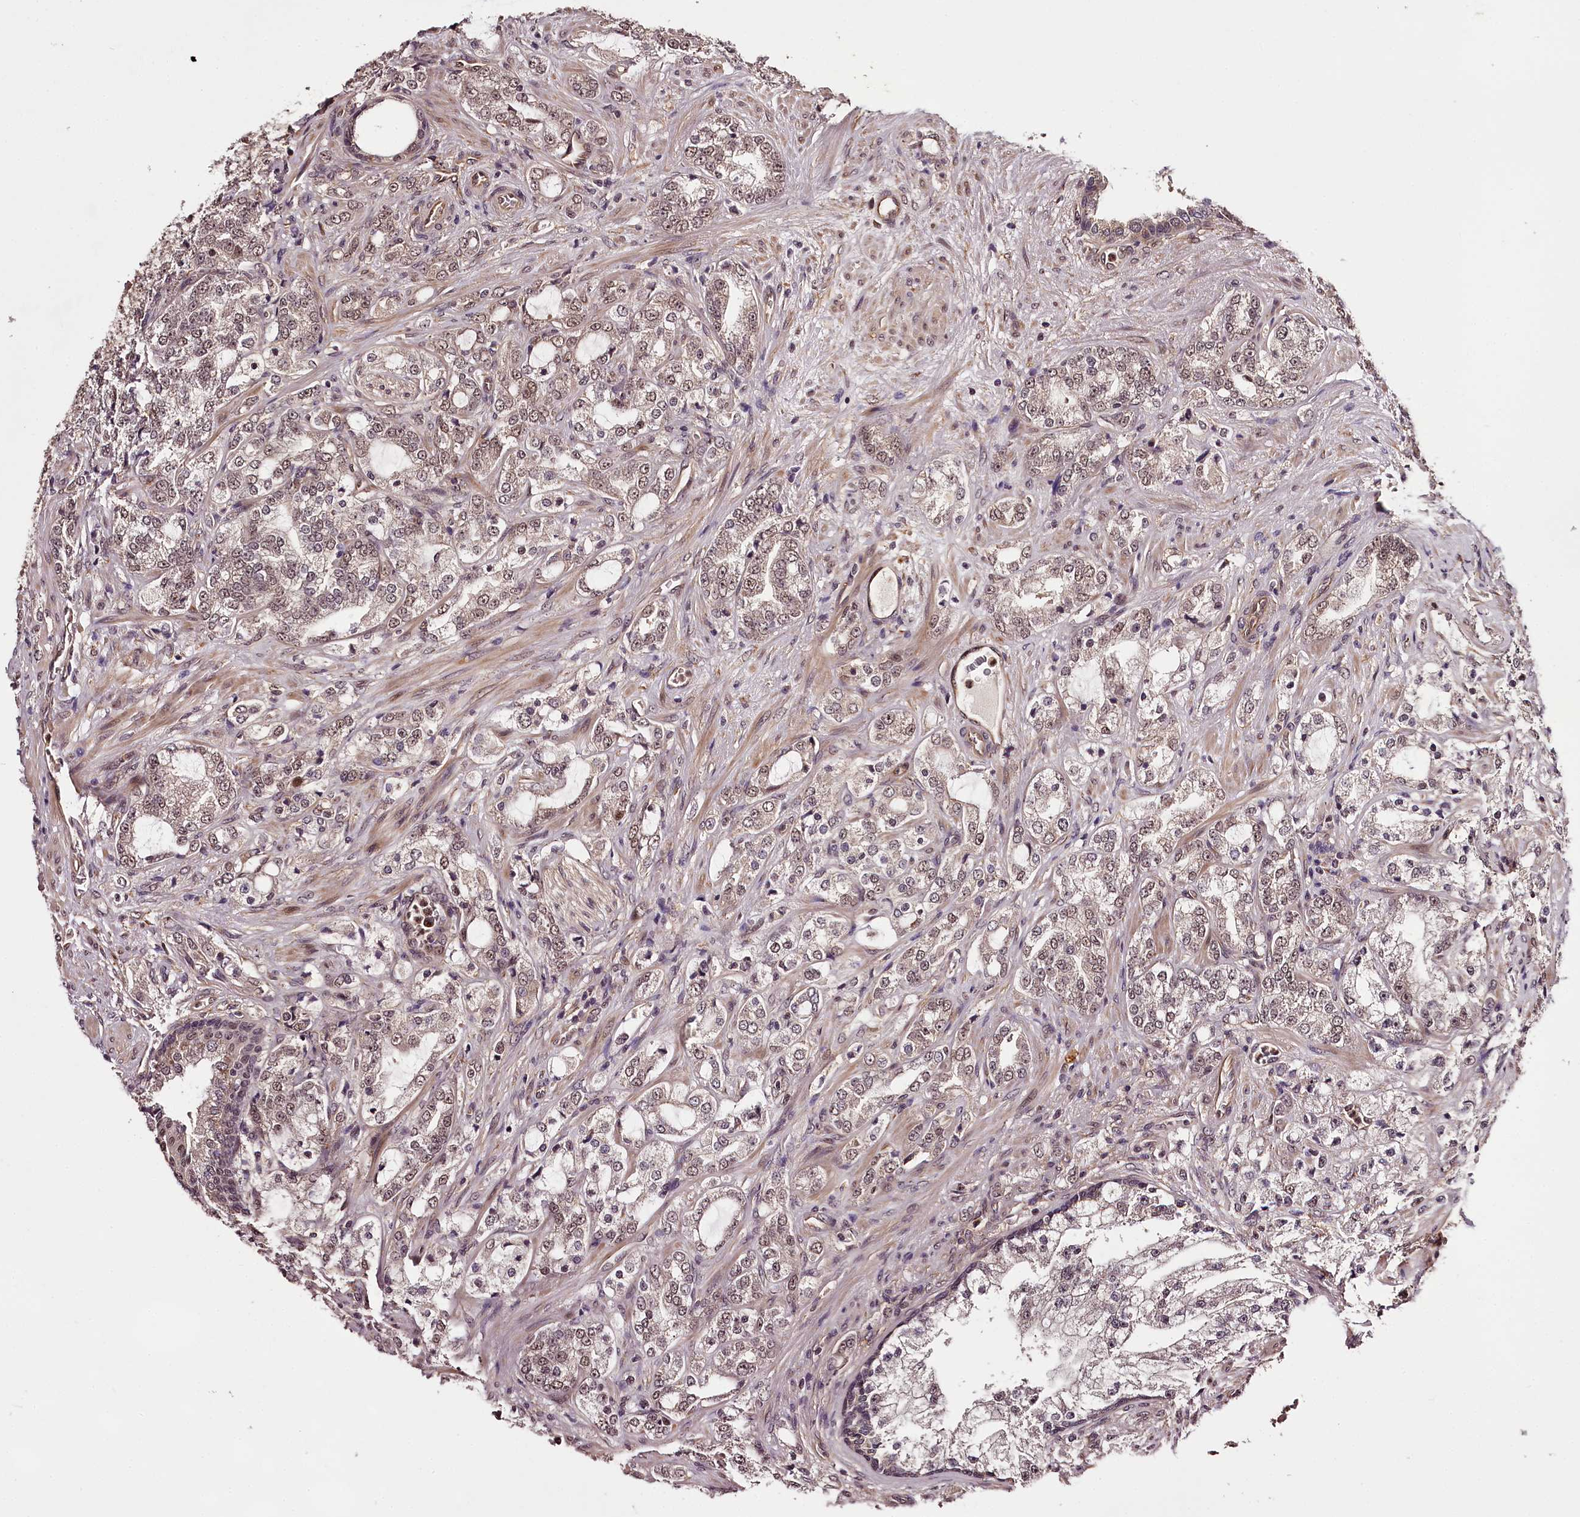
{"staining": {"intensity": "weak", "quantity": "25%-75%", "location": "nuclear"}, "tissue": "prostate cancer", "cell_type": "Tumor cells", "image_type": "cancer", "snomed": [{"axis": "morphology", "description": "Adenocarcinoma, High grade"}, {"axis": "topography", "description": "Prostate"}], "caption": "DAB immunohistochemical staining of high-grade adenocarcinoma (prostate) shows weak nuclear protein expression in approximately 25%-75% of tumor cells. The staining was performed using DAB, with brown indicating positive protein expression. Nuclei are stained blue with hematoxylin.", "gene": "MAML3", "patient": {"sex": "male", "age": 64}}